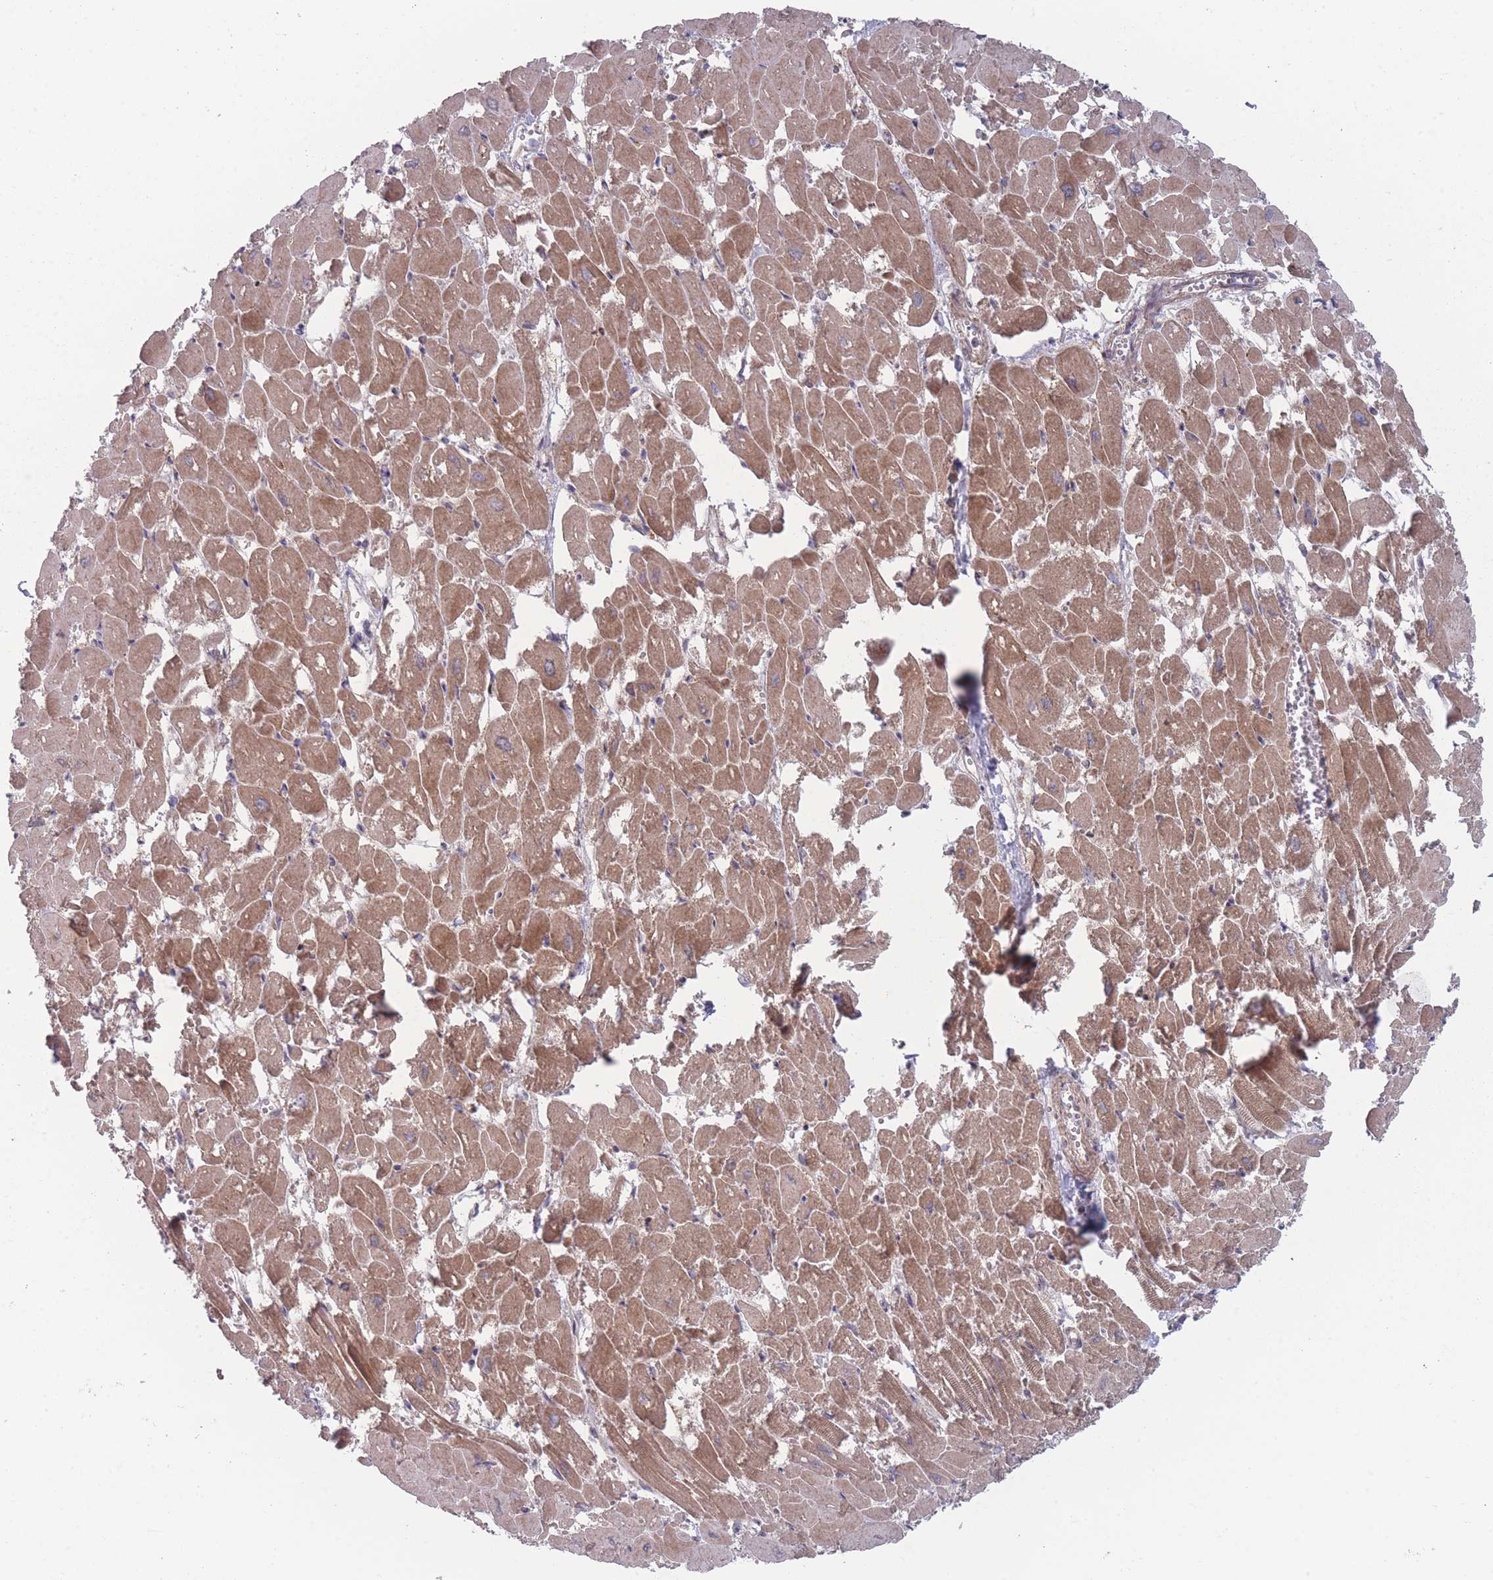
{"staining": {"intensity": "moderate", "quantity": ">75%", "location": "cytoplasmic/membranous"}, "tissue": "heart muscle", "cell_type": "Cardiomyocytes", "image_type": "normal", "snomed": [{"axis": "morphology", "description": "Normal tissue, NOS"}, {"axis": "topography", "description": "Heart"}], "caption": "Unremarkable heart muscle was stained to show a protein in brown. There is medium levels of moderate cytoplasmic/membranous positivity in approximately >75% of cardiomyocytes. Ihc stains the protein of interest in brown and the nuclei are stained blue.", "gene": "VRK2", "patient": {"sex": "male", "age": 54}}